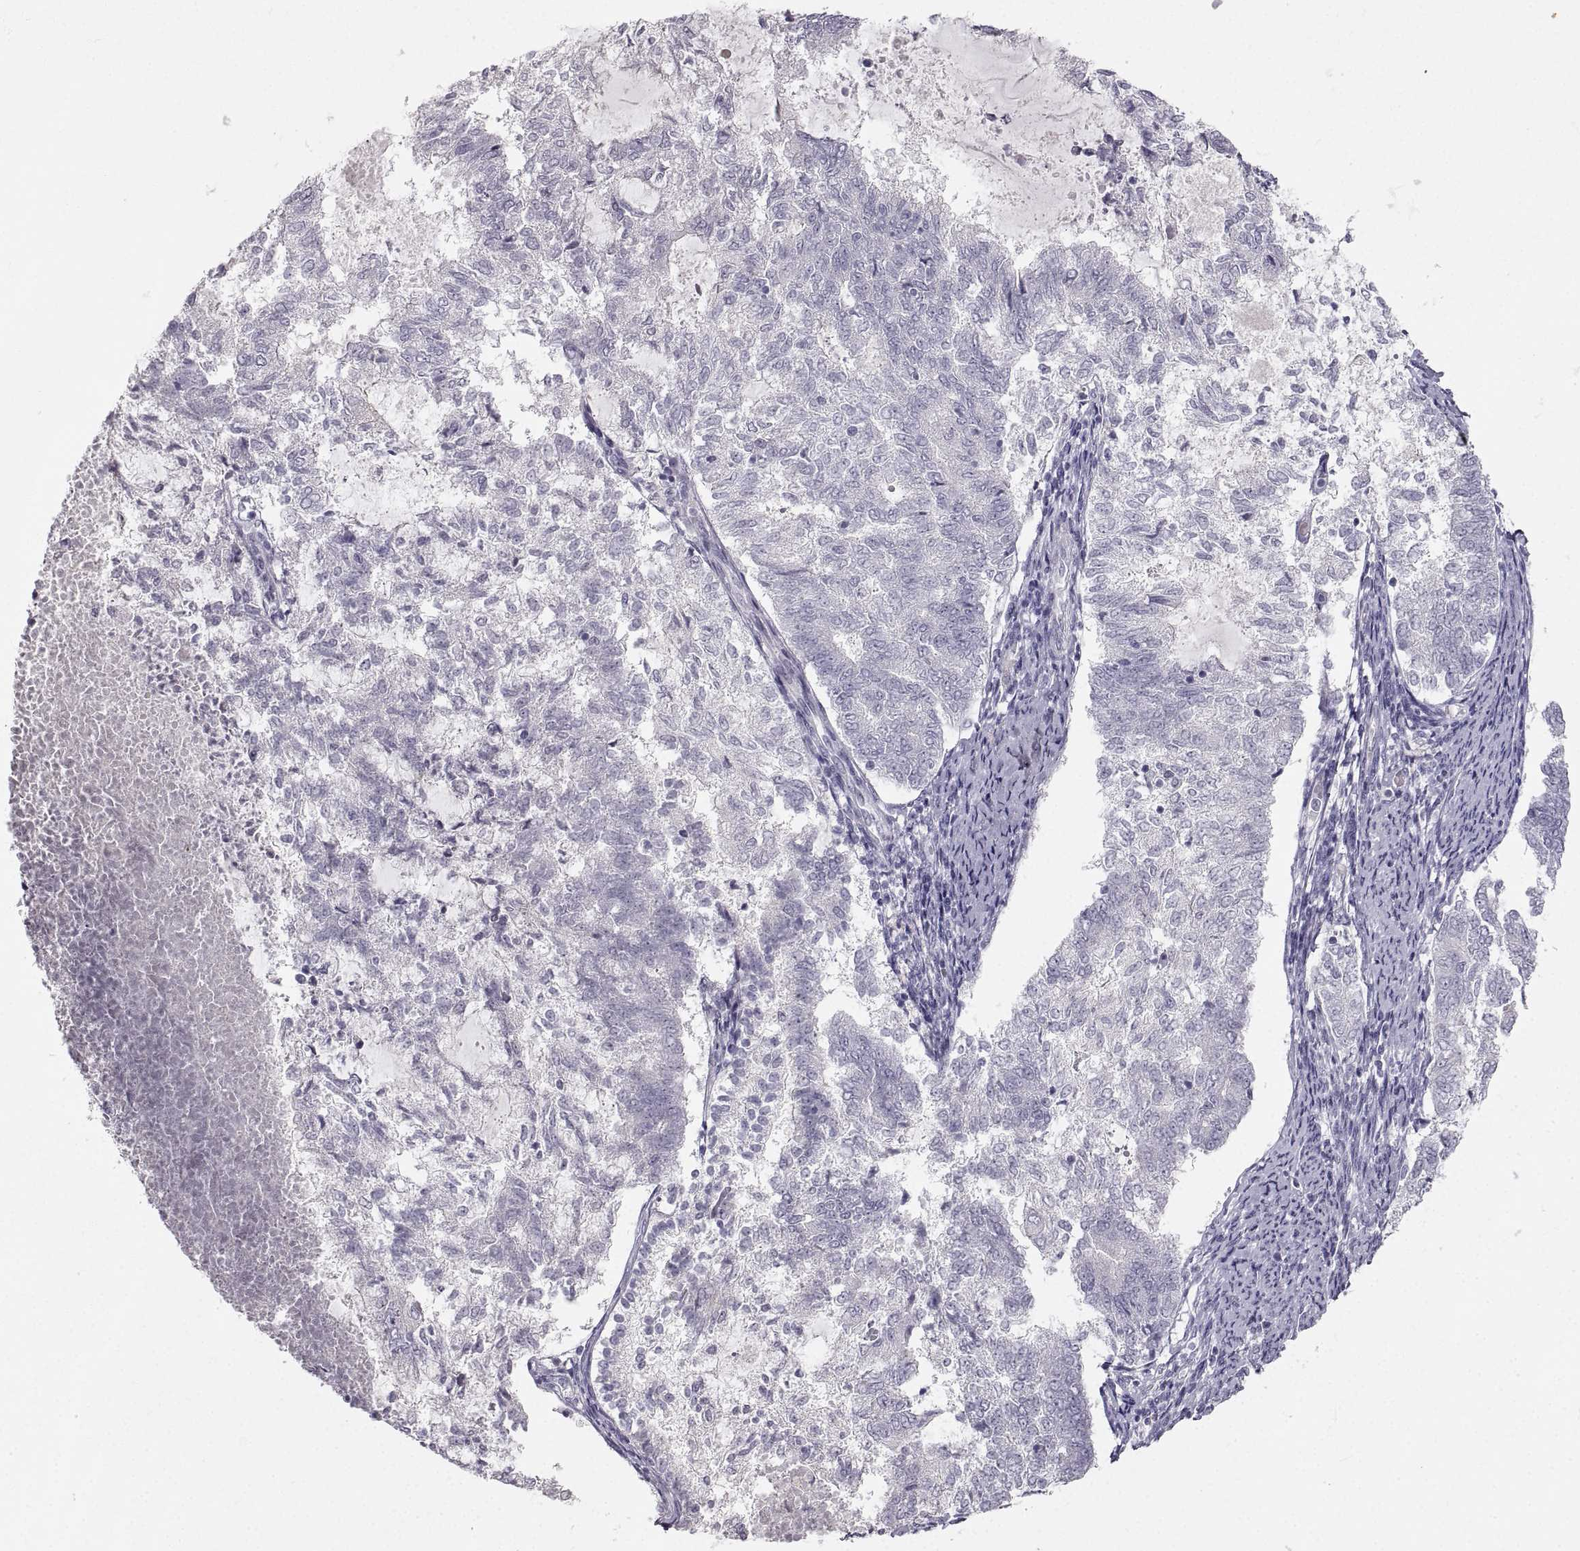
{"staining": {"intensity": "negative", "quantity": "none", "location": "none"}, "tissue": "endometrial cancer", "cell_type": "Tumor cells", "image_type": "cancer", "snomed": [{"axis": "morphology", "description": "Adenocarcinoma, NOS"}, {"axis": "topography", "description": "Endometrium"}], "caption": "The IHC micrograph has no significant staining in tumor cells of endometrial adenocarcinoma tissue.", "gene": "ZNF185", "patient": {"sex": "female", "age": 65}}